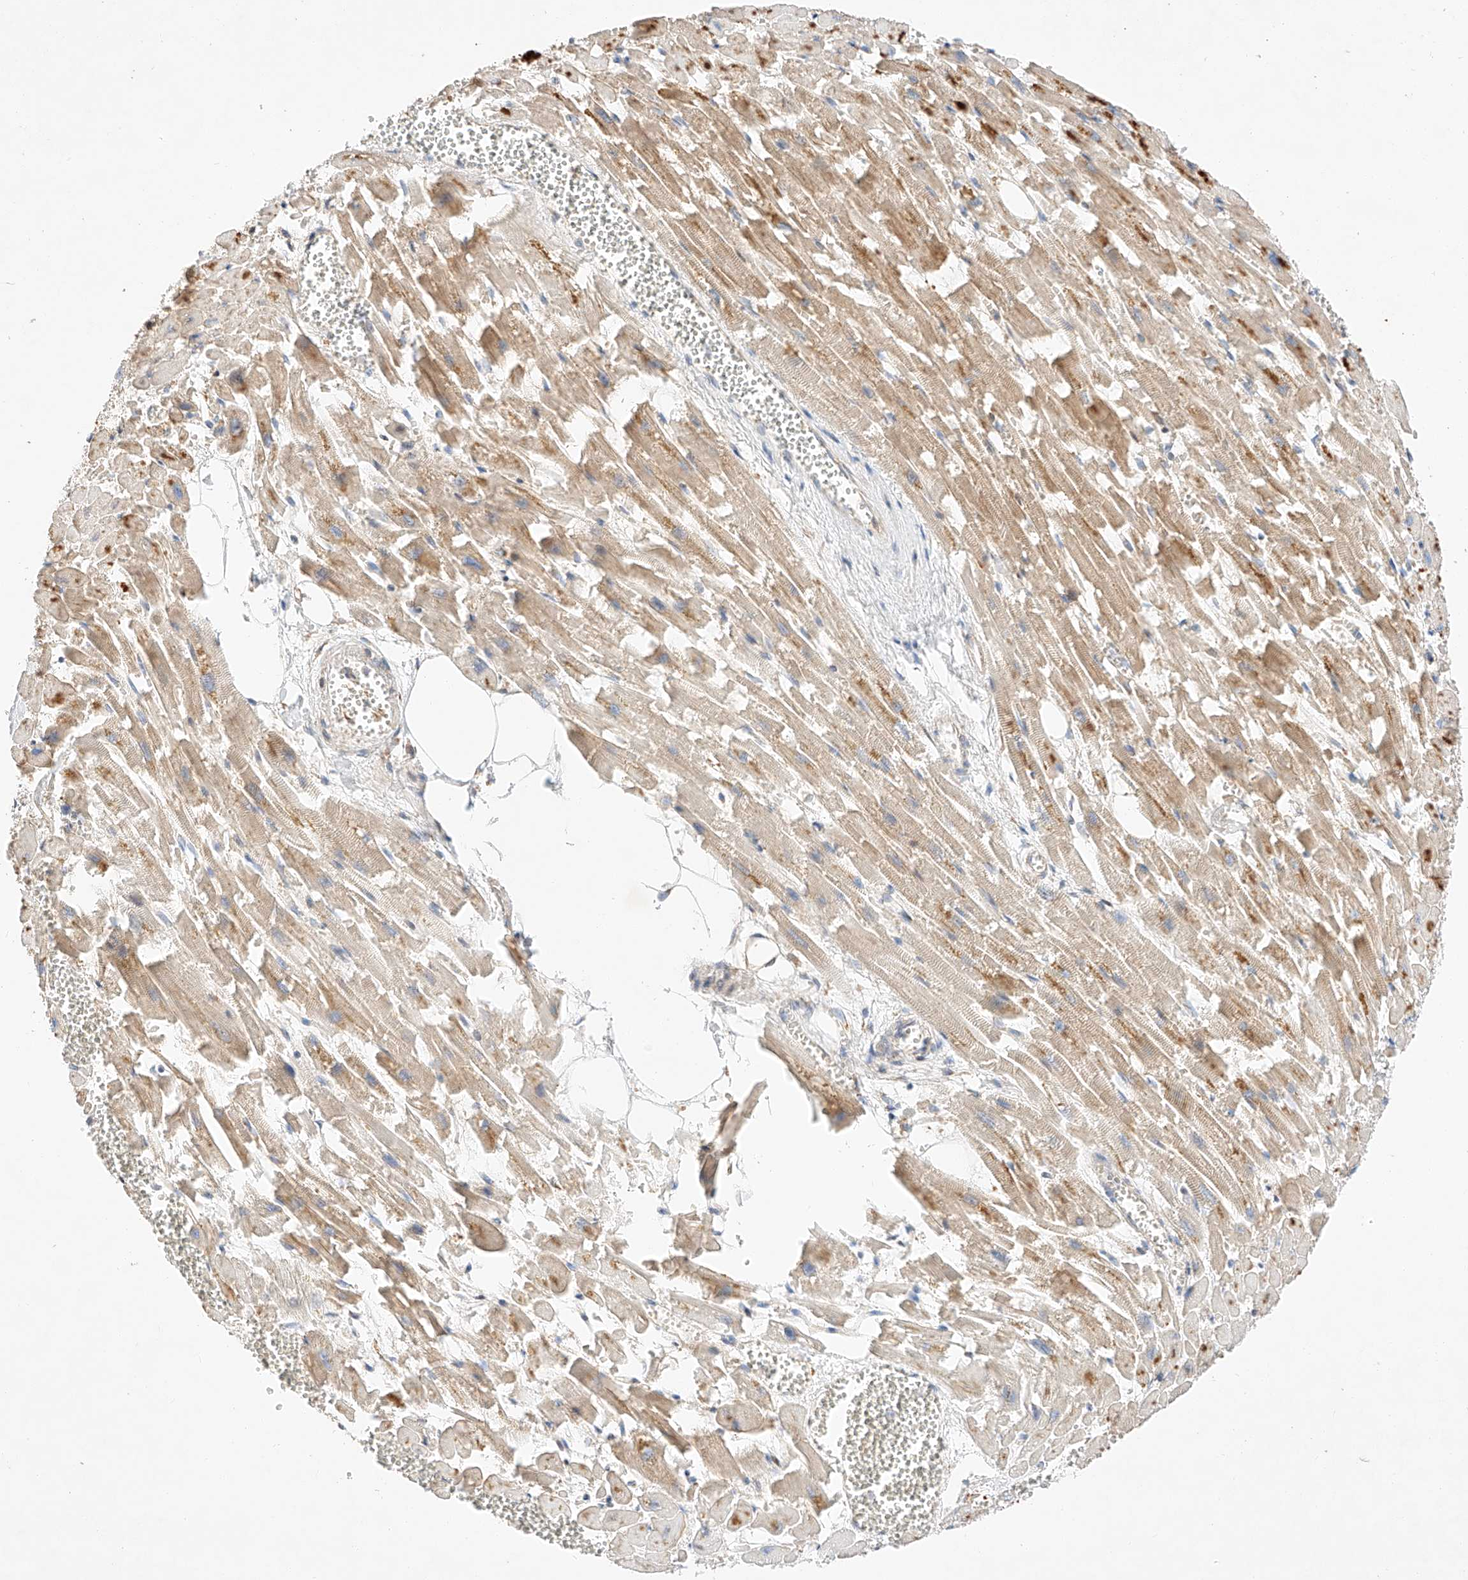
{"staining": {"intensity": "moderate", "quantity": "25%-75%", "location": "cytoplasmic/membranous"}, "tissue": "heart muscle", "cell_type": "Cardiomyocytes", "image_type": "normal", "snomed": [{"axis": "morphology", "description": "Normal tissue, NOS"}, {"axis": "topography", "description": "Heart"}], "caption": "Protein staining of normal heart muscle displays moderate cytoplasmic/membranous staining in about 25%-75% of cardiomyocytes.", "gene": "C6orf118", "patient": {"sex": "female", "age": 64}}